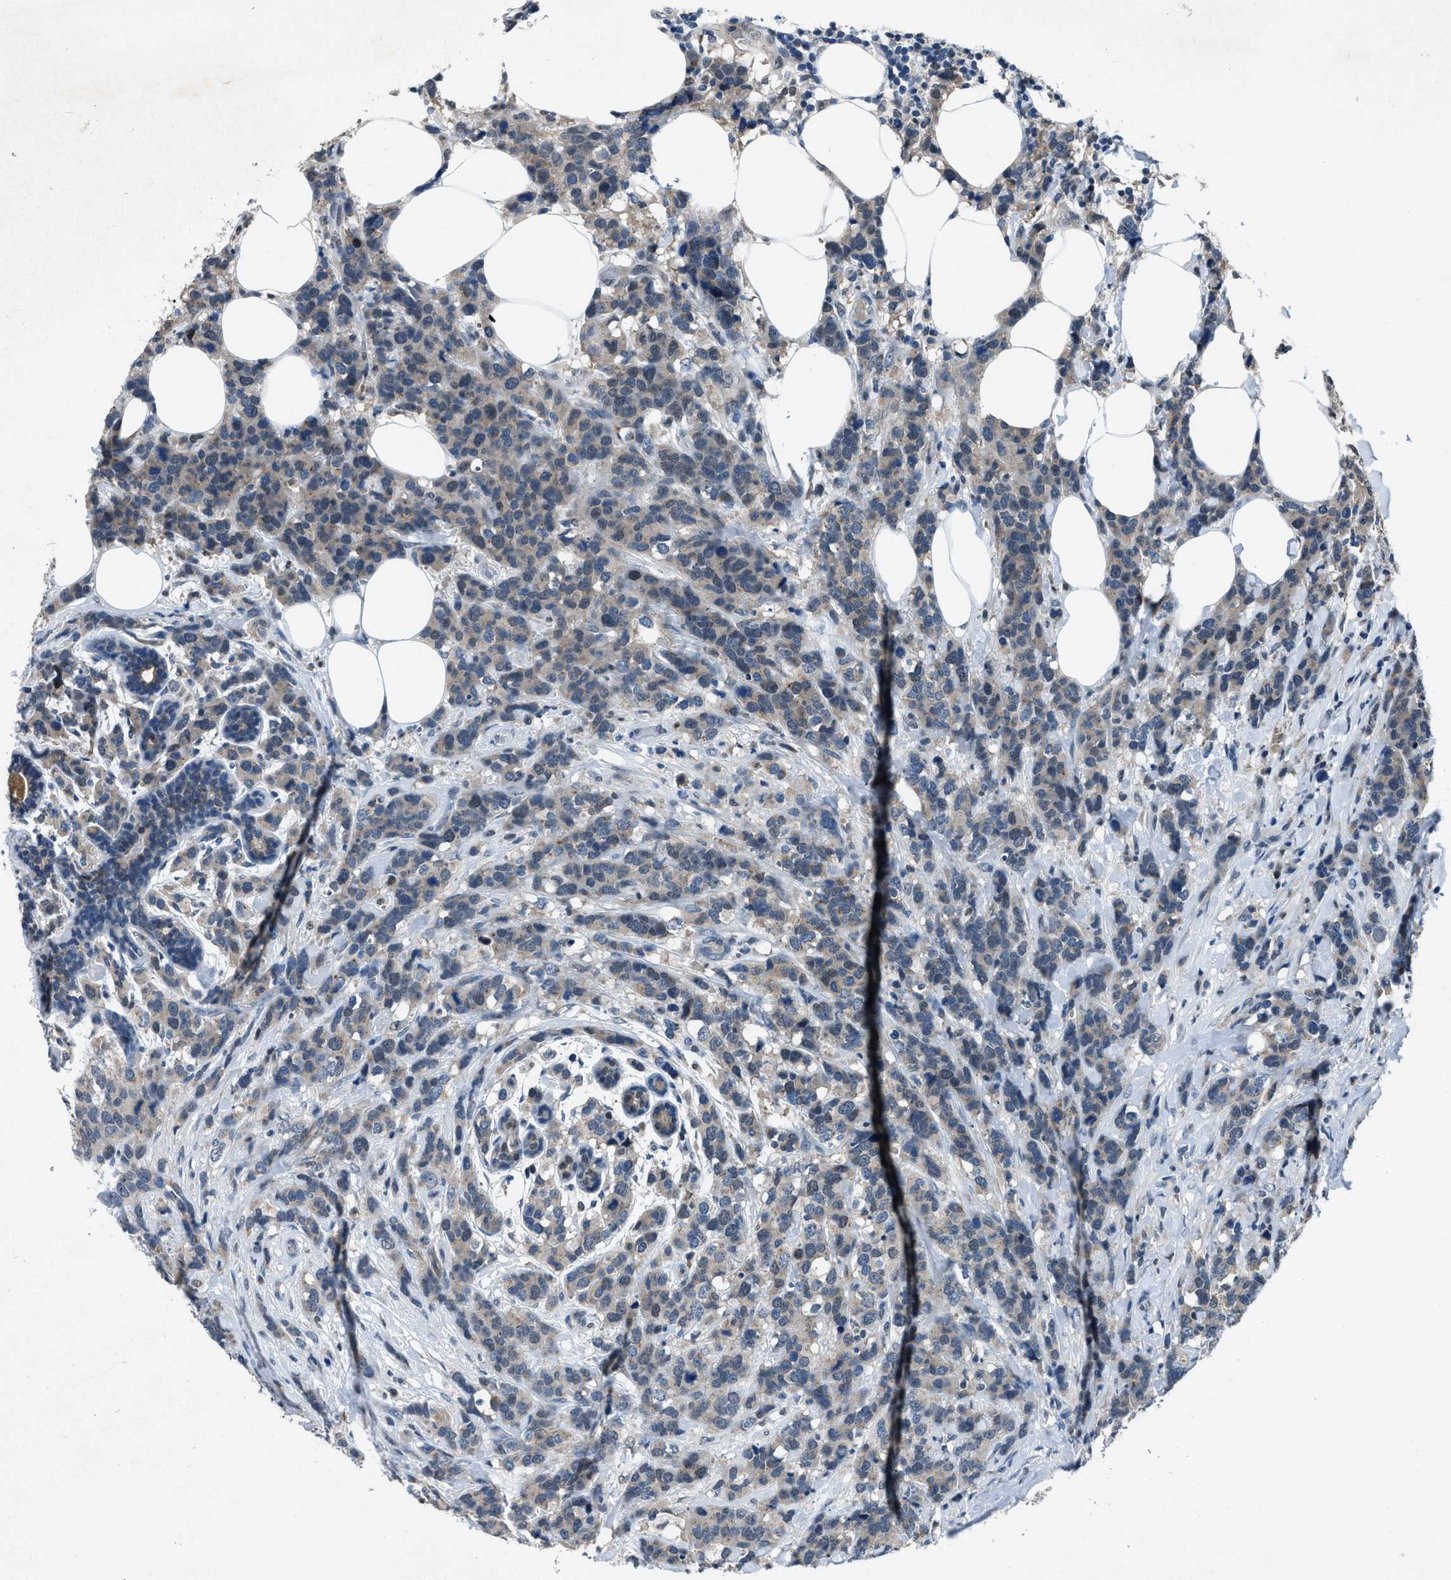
{"staining": {"intensity": "weak", "quantity": ">75%", "location": "cytoplasmic/membranous"}, "tissue": "breast cancer", "cell_type": "Tumor cells", "image_type": "cancer", "snomed": [{"axis": "morphology", "description": "Lobular carcinoma"}, {"axis": "topography", "description": "Breast"}], "caption": "There is low levels of weak cytoplasmic/membranous expression in tumor cells of breast lobular carcinoma, as demonstrated by immunohistochemical staining (brown color).", "gene": "DUSP19", "patient": {"sex": "female", "age": 59}}